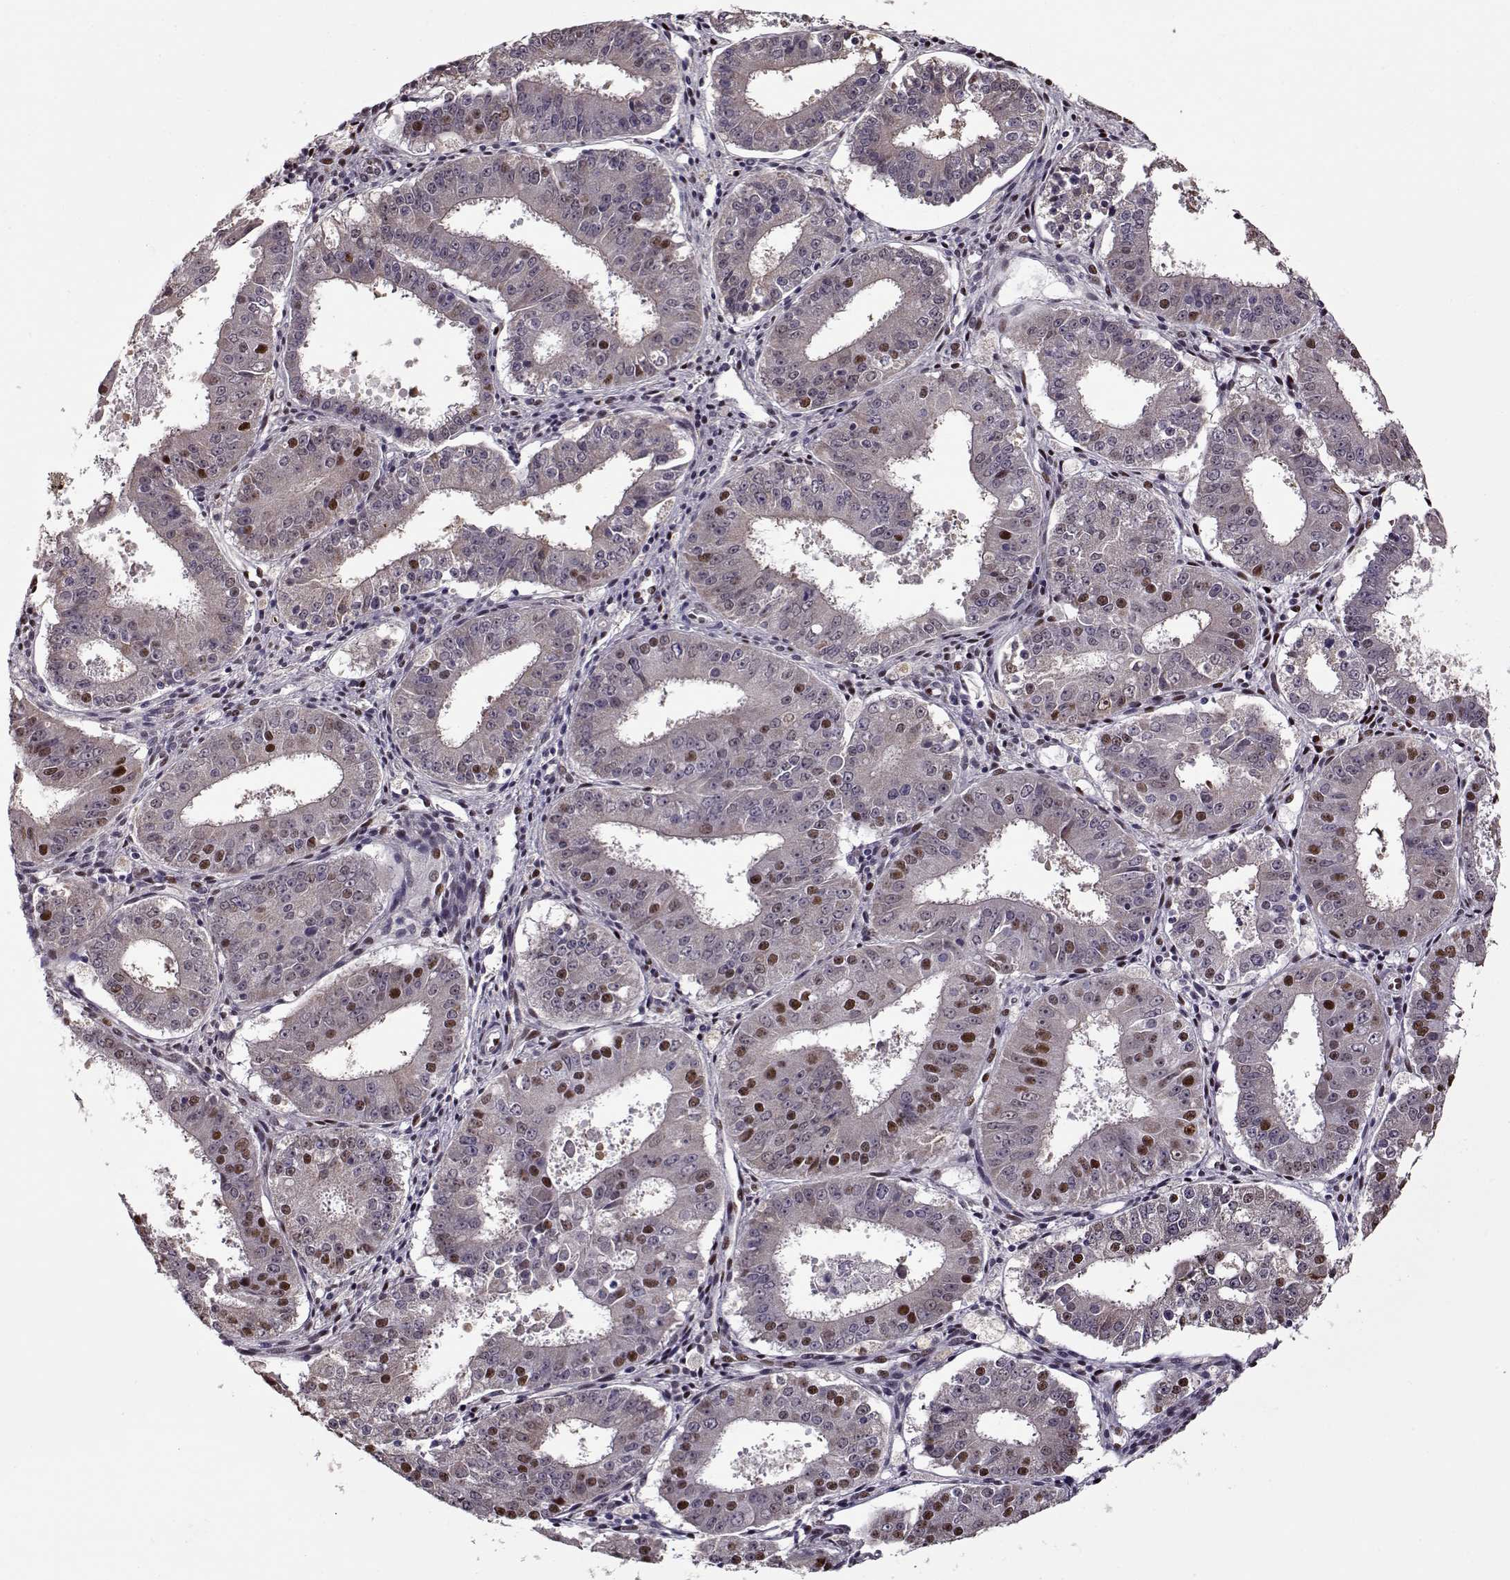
{"staining": {"intensity": "moderate", "quantity": "<25%", "location": "nuclear"}, "tissue": "ovarian cancer", "cell_type": "Tumor cells", "image_type": "cancer", "snomed": [{"axis": "morphology", "description": "Carcinoma, endometroid"}, {"axis": "topography", "description": "Ovary"}], "caption": "Immunohistochemistry (DAB) staining of ovarian endometroid carcinoma demonstrates moderate nuclear protein positivity in approximately <25% of tumor cells. The staining was performed using DAB (3,3'-diaminobenzidine), with brown indicating positive protein expression. Nuclei are stained blue with hematoxylin.", "gene": "PRMT8", "patient": {"sex": "female", "age": 42}}